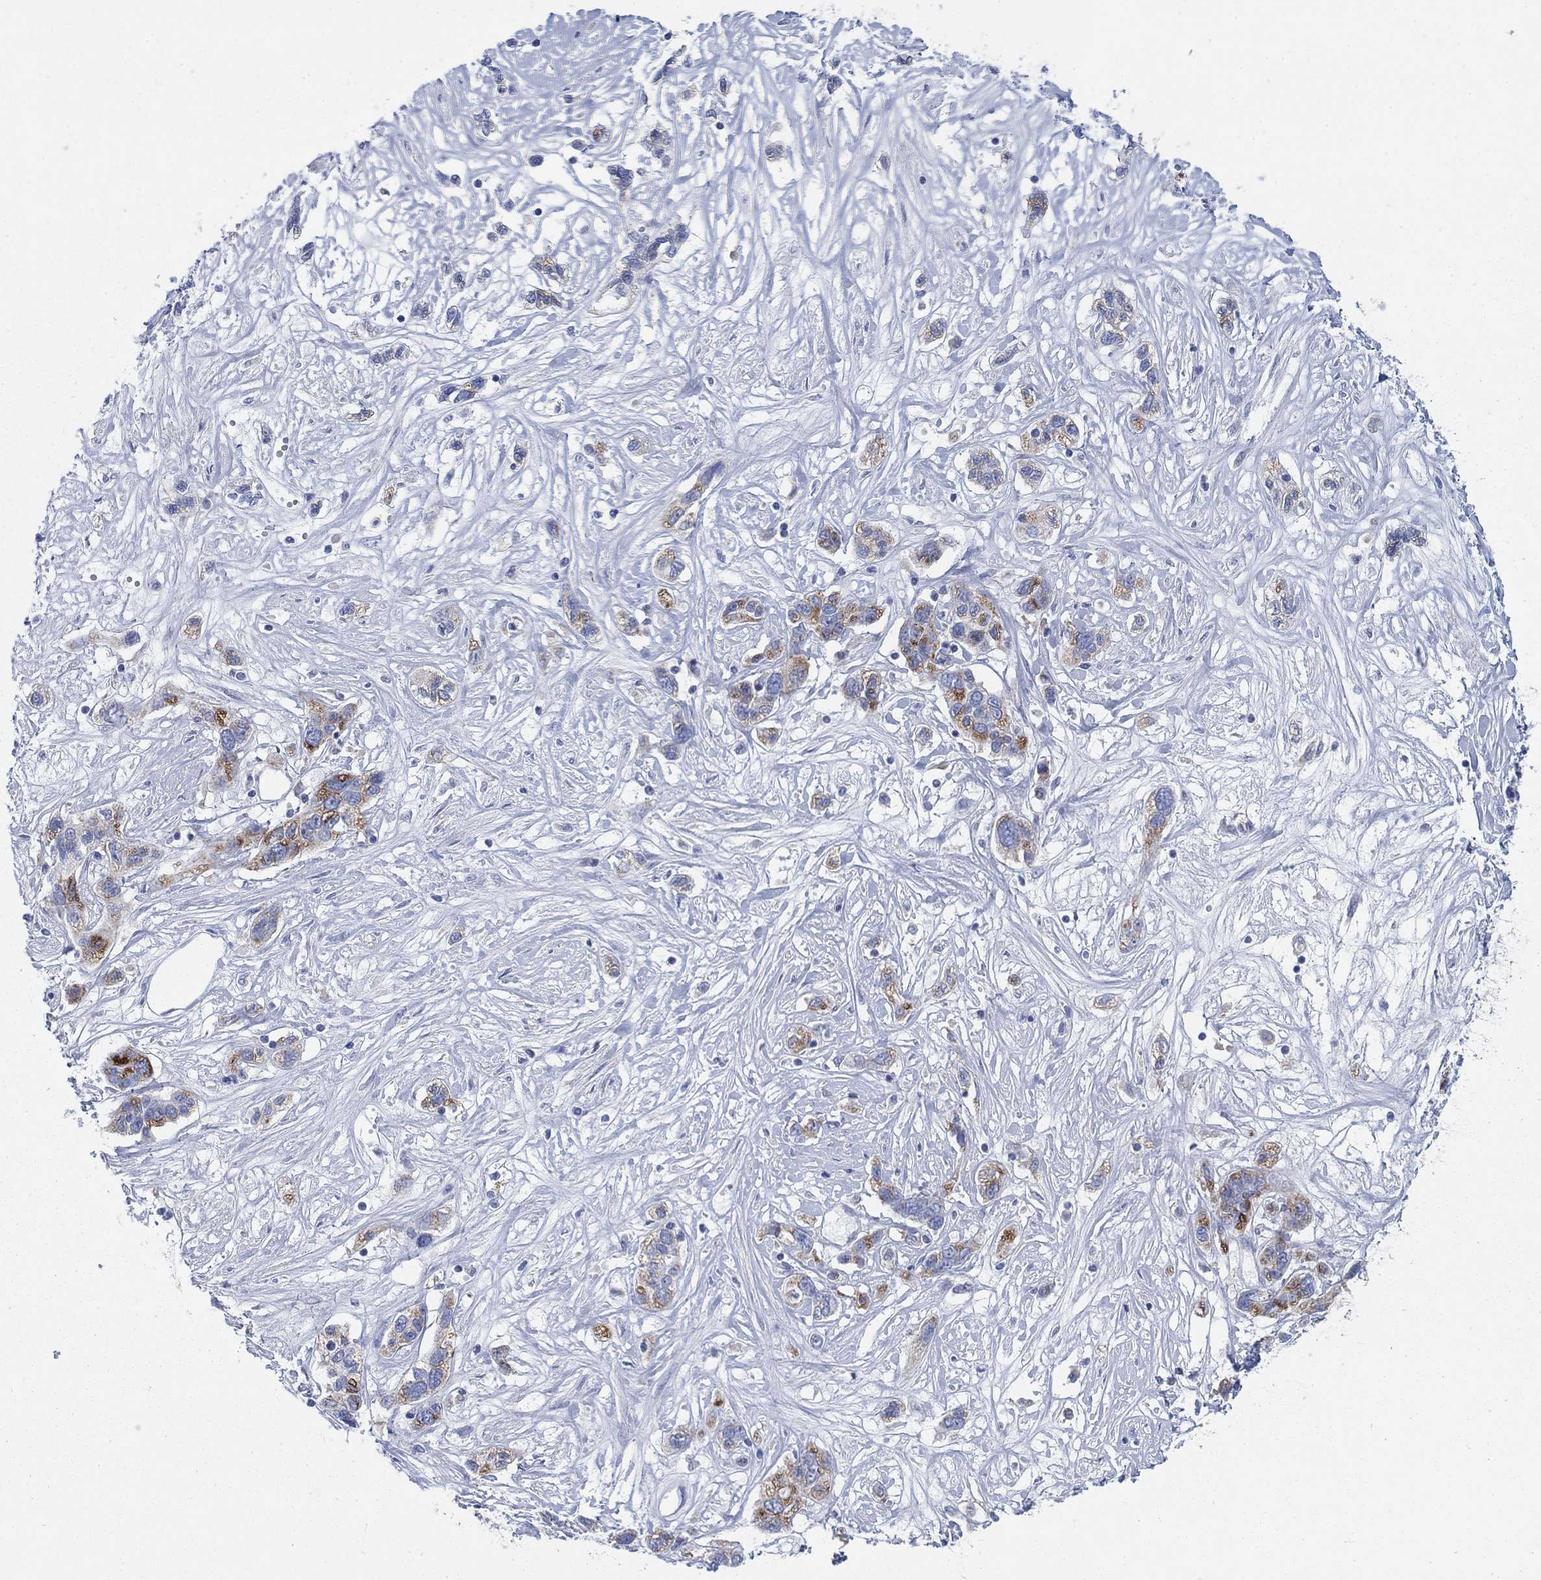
{"staining": {"intensity": "moderate", "quantity": ">75%", "location": "cytoplasmic/membranous"}, "tissue": "liver cancer", "cell_type": "Tumor cells", "image_type": "cancer", "snomed": [{"axis": "morphology", "description": "Adenocarcinoma, NOS"}, {"axis": "morphology", "description": "Cholangiocarcinoma"}, {"axis": "topography", "description": "Liver"}], "caption": "The image reveals a brown stain indicating the presence of a protein in the cytoplasmic/membranous of tumor cells in liver cancer (cholangiocarcinoma).", "gene": "SCCPDH", "patient": {"sex": "male", "age": 64}}